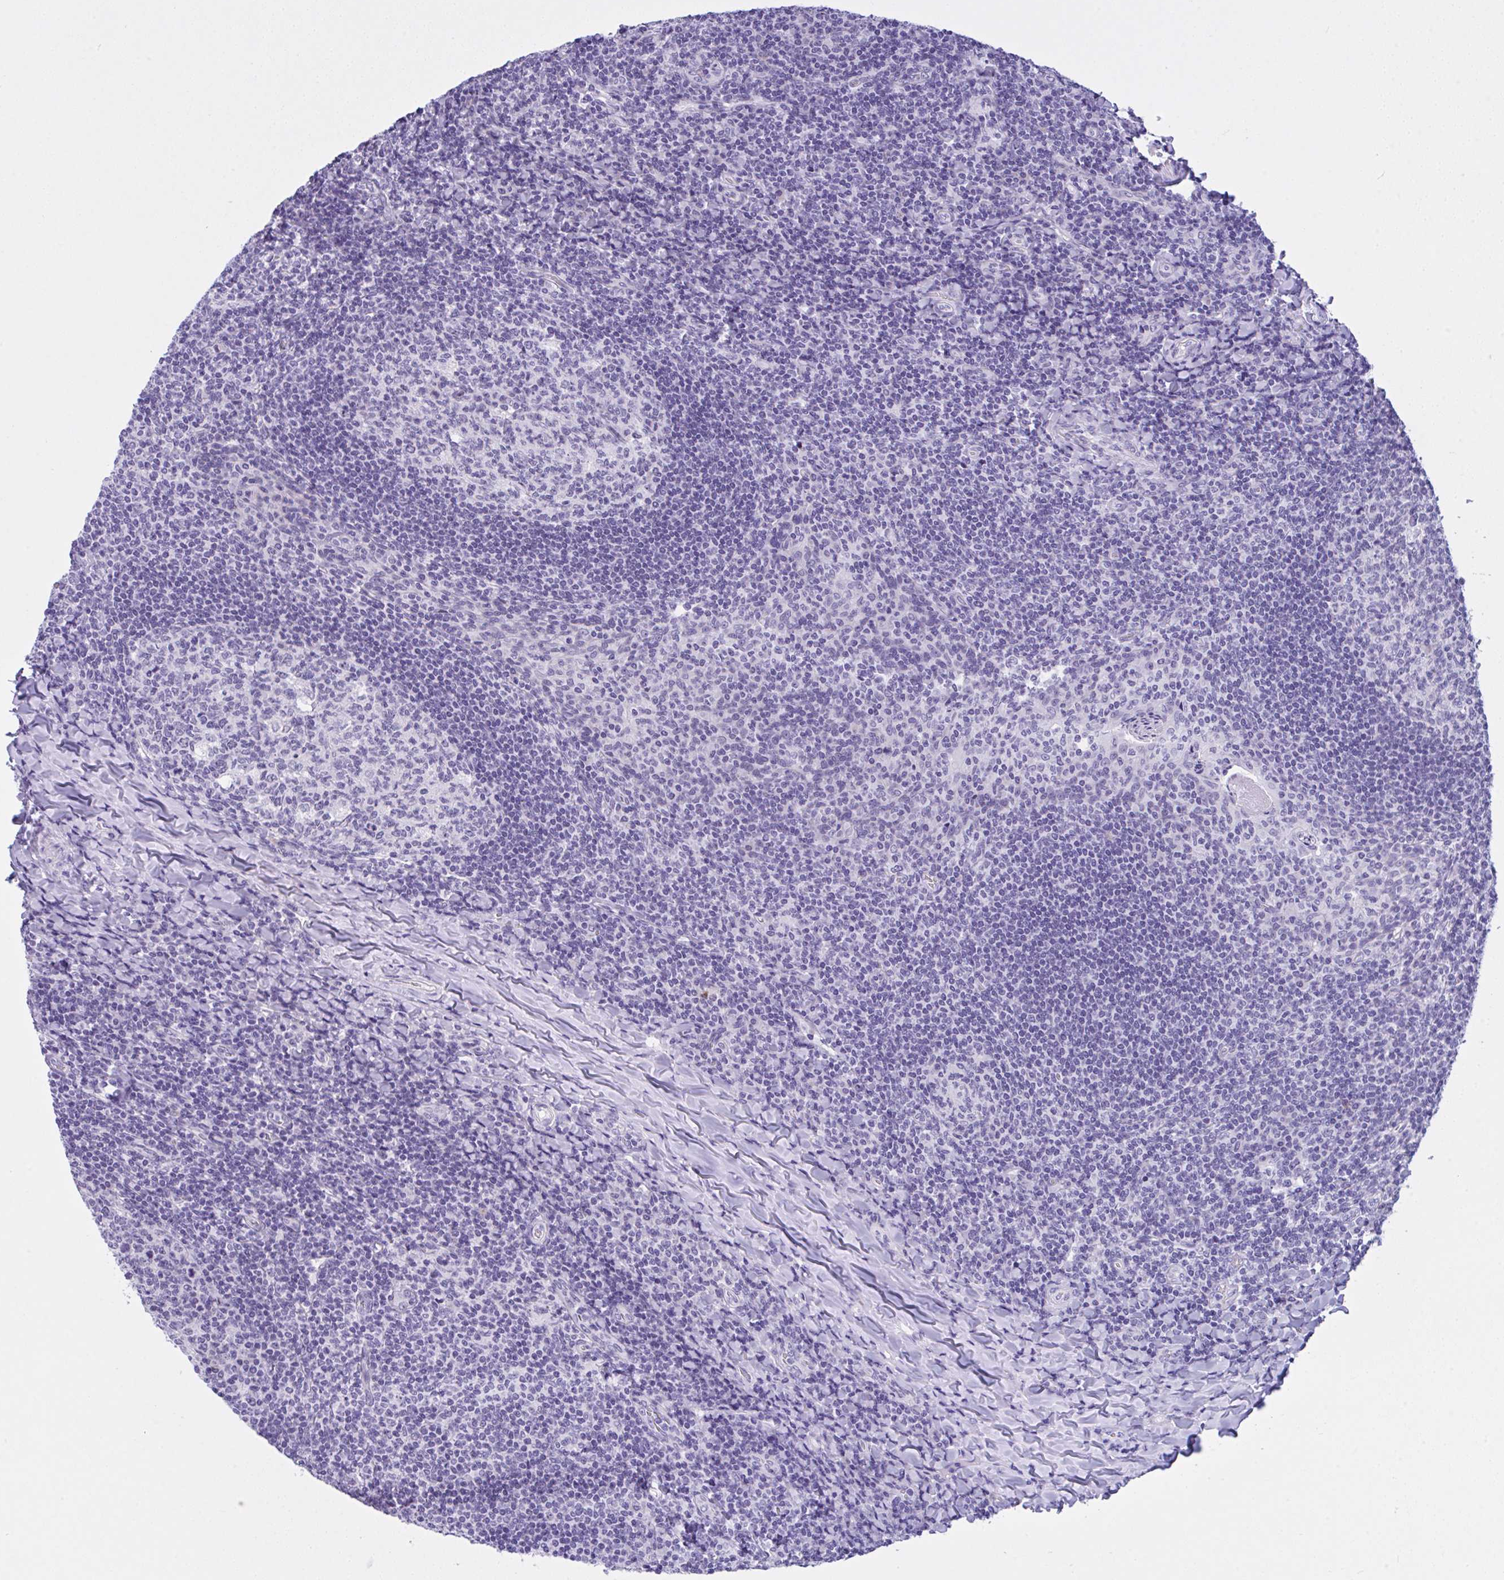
{"staining": {"intensity": "negative", "quantity": "none", "location": "none"}, "tissue": "tonsil", "cell_type": "Germinal center cells", "image_type": "normal", "snomed": [{"axis": "morphology", "description": "Normal tissue, NOS"}, {"axis": "topography", "description": "Tonsil"}], "caption": "There is no significant staining in germinal center cells of tonsil. (DAB (3,3'-diaminobenzidine) immunohistochemistry, high magnification).", "gene": "YBX2", "patient": {"sex": "male", "age": 17}}